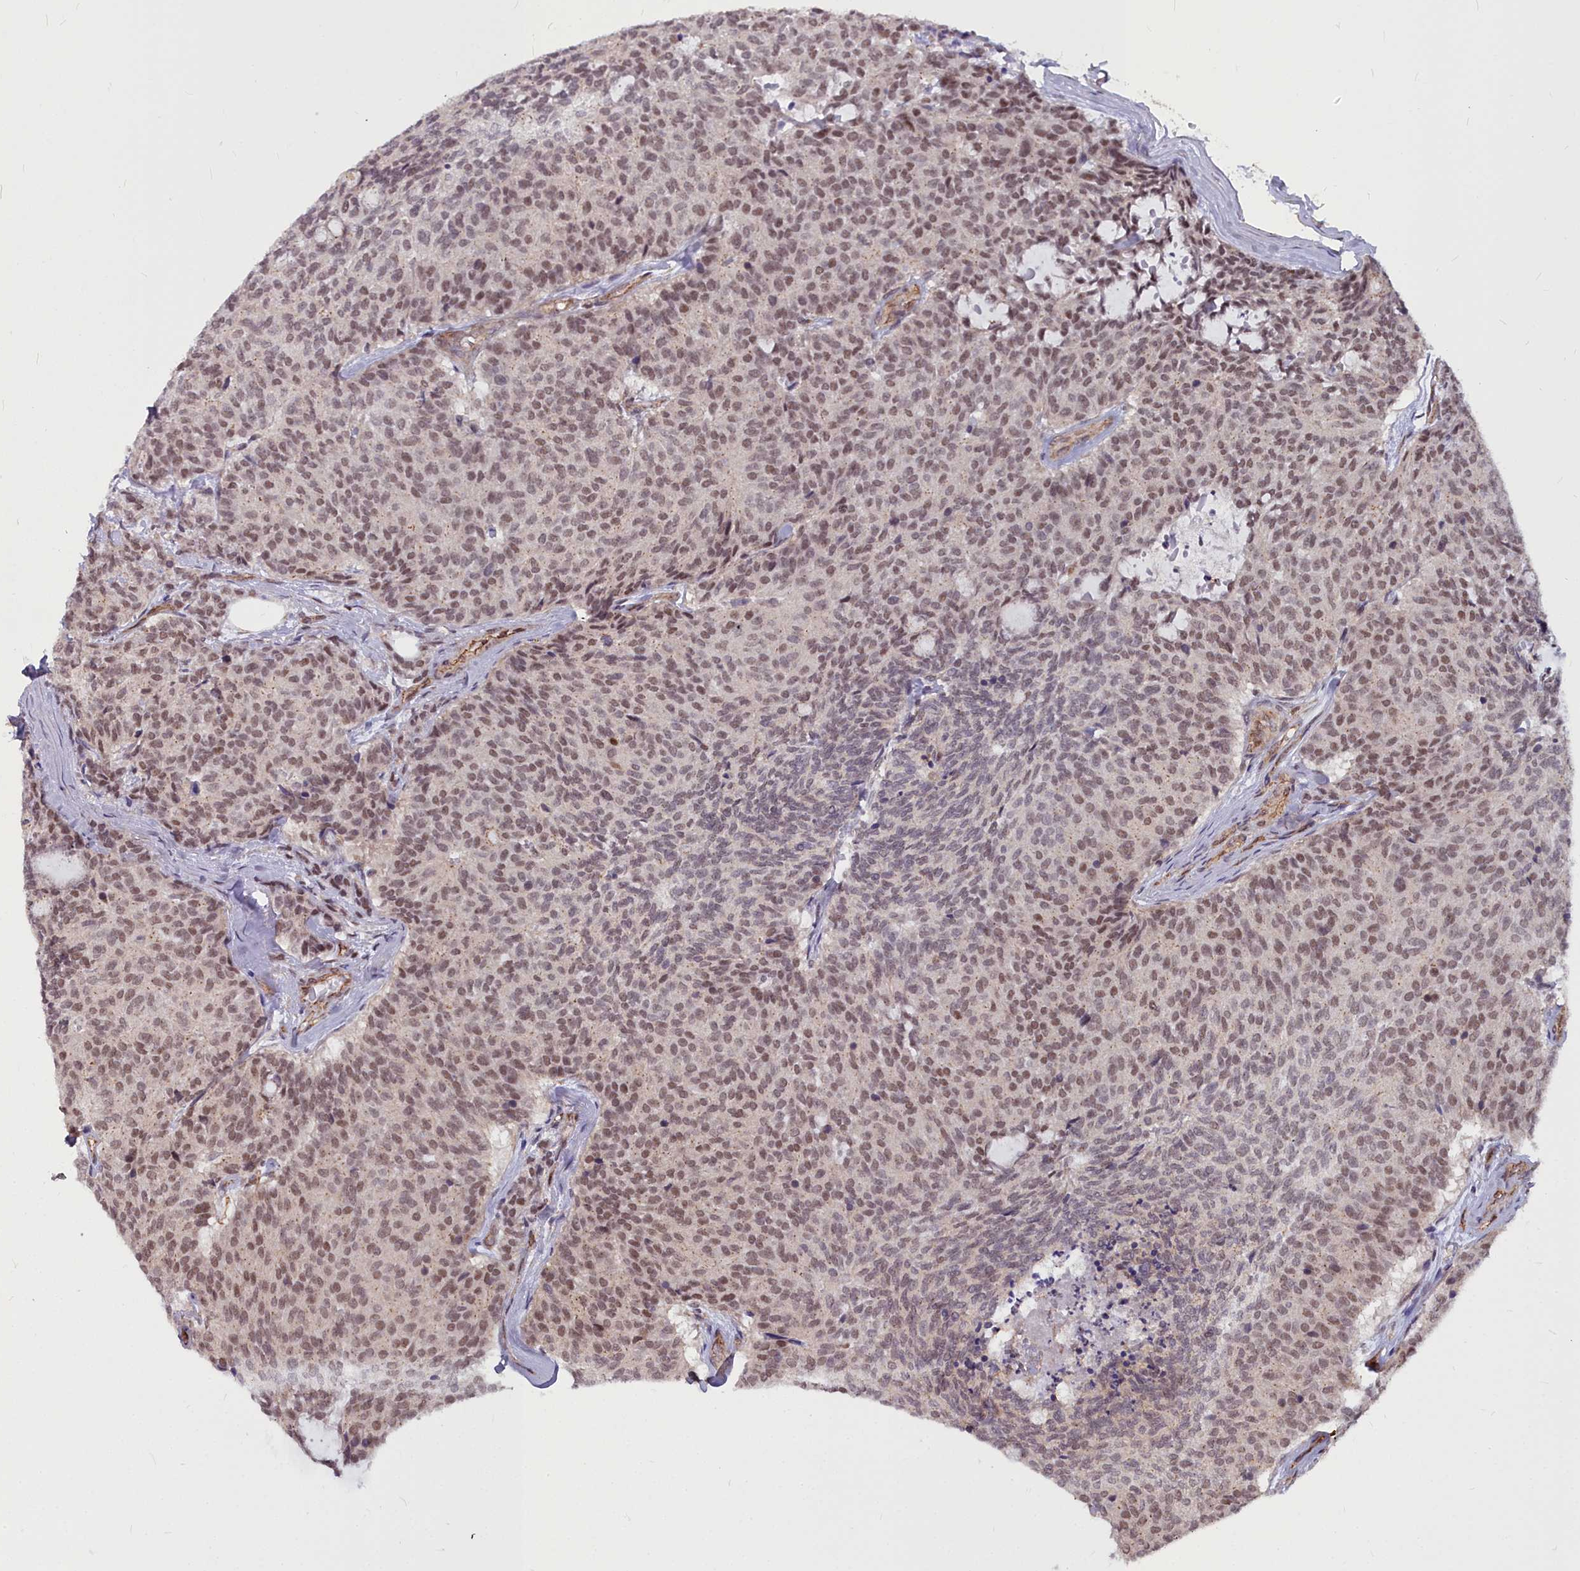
{"staining": {"intensity": "moderate", "quantity": ">75%", "location": "nuclear"}, "tissue": "carcinoid", "cell_type": "Tumor cells", "image_type": "cancer", "snomed": [{"axis": "morphology", "description": "Carcinoid, malignant, NOS"}, {"axis": "topography", "description": "Pancreas"}], "caption": "Immunohistochemical staining of carcinoid shows medium levels of moderate nuclear positivity in approximately >75% of tumor cells. The staining was performed using DAB (3,3'-diaminobenzidine) to visualize the protein expression in brown, while the nuclei were stained in blue with hematoxylin (Magnification: 20x).", "gene": "YJU2", "patient": {"sex": "female", "age": 54}}